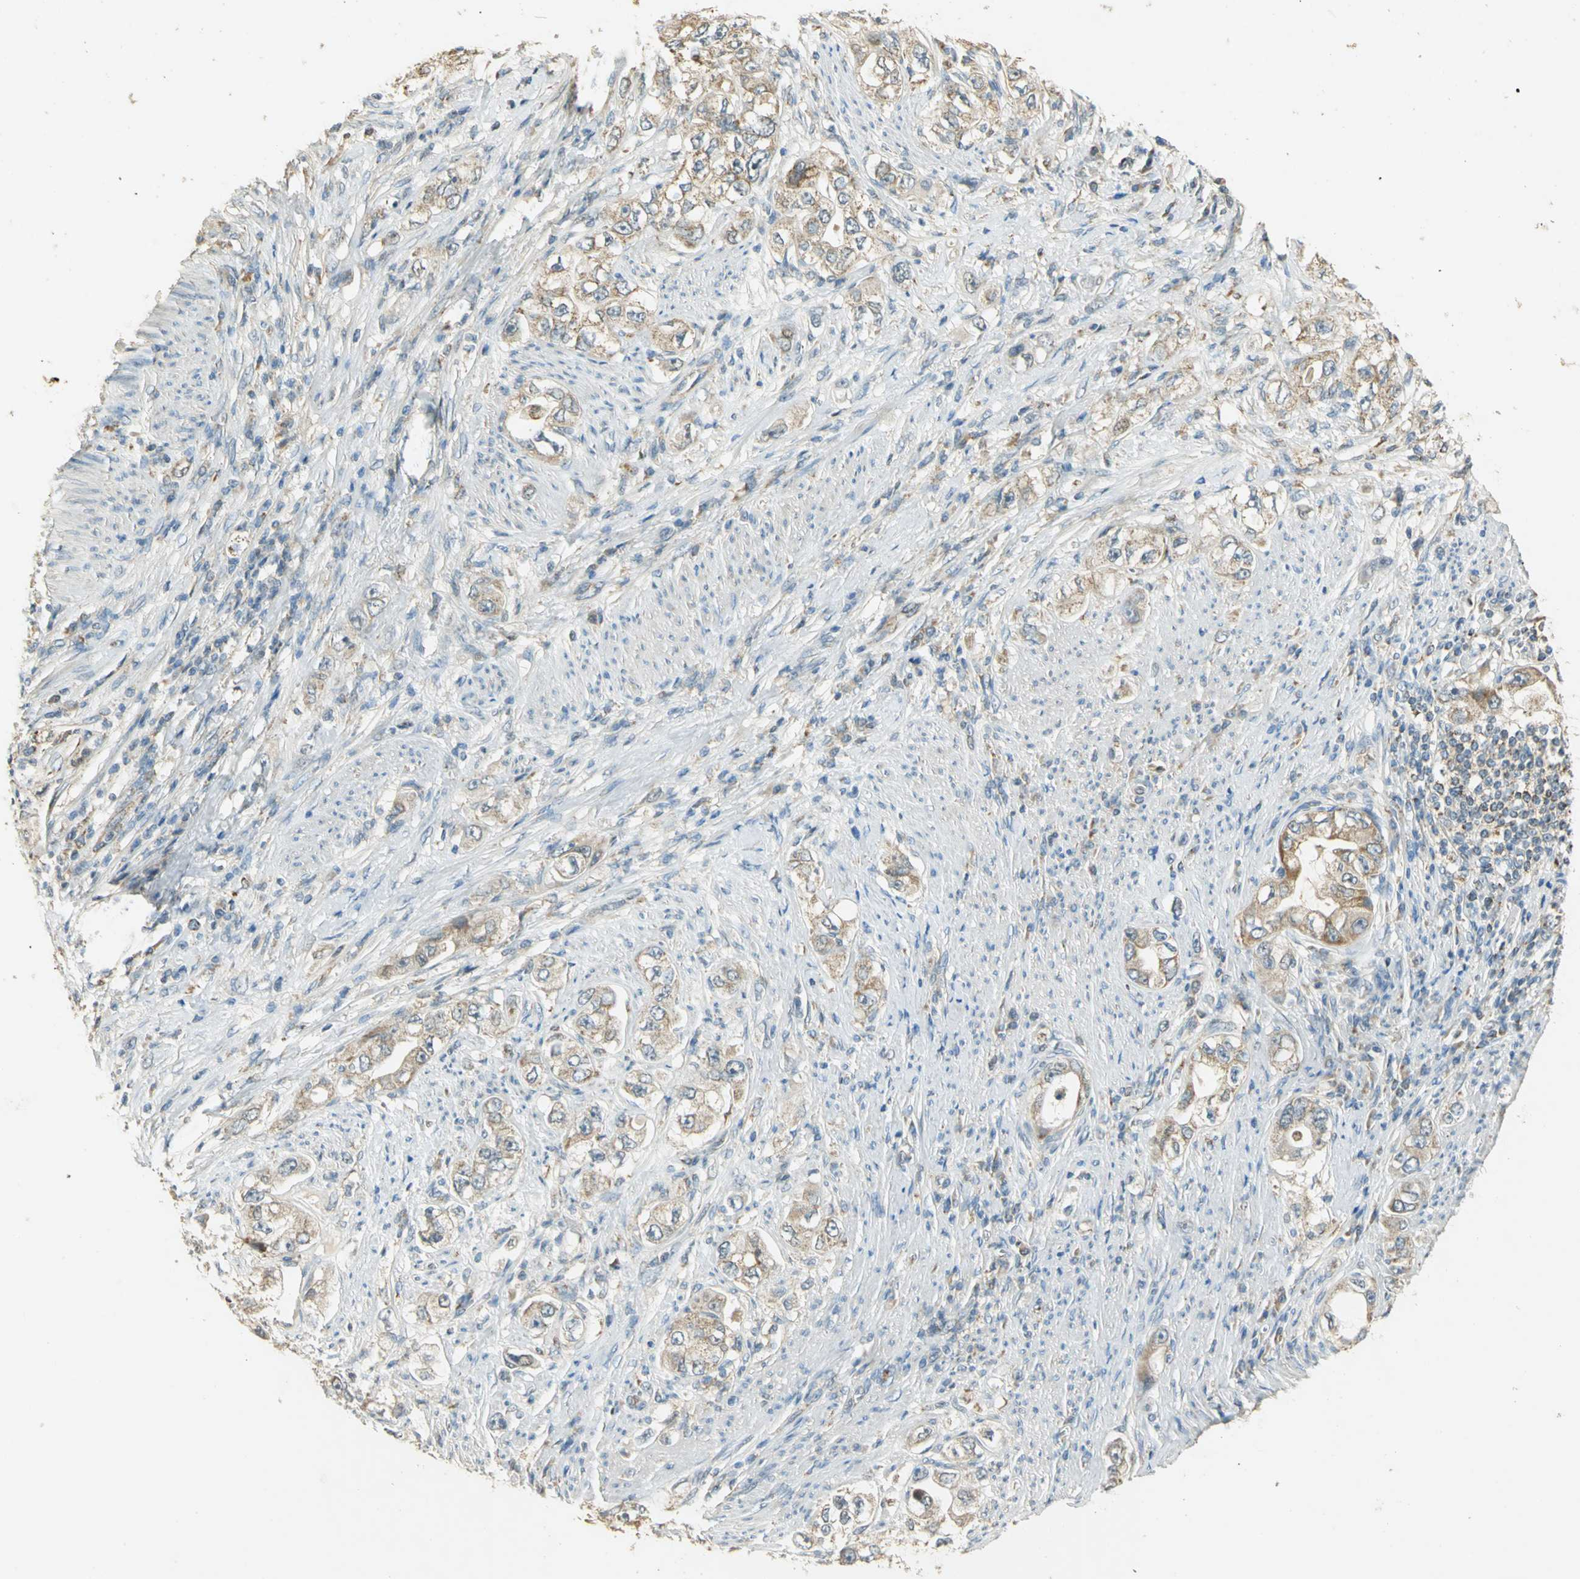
{"staining": {"intensity": "moderate", "quantity": ">75%", "location": "cytoplasmic/membranous"}, "tissue": "stomach cancer", "cell_type": "Tumor cells", "image_type": "cancer", "snomed": [{"axis": "morphology", "description": "Adenocarcinoma, NOS"}, {"axis": "topography", "description": "Stomach, lower"}], "caption": "Protein expression analysis of human stomach cancer (adenocarcinoma) reveals moderate cytoplasmic/membranous positivity in about >75% of tumor cells. (DAB (3,3'-diaminobenzidine) IHC, brown staining for protein, blue staining for nuclei).", "gene": "HDHD5", "patient": {"sex": "female", "age": 93}}